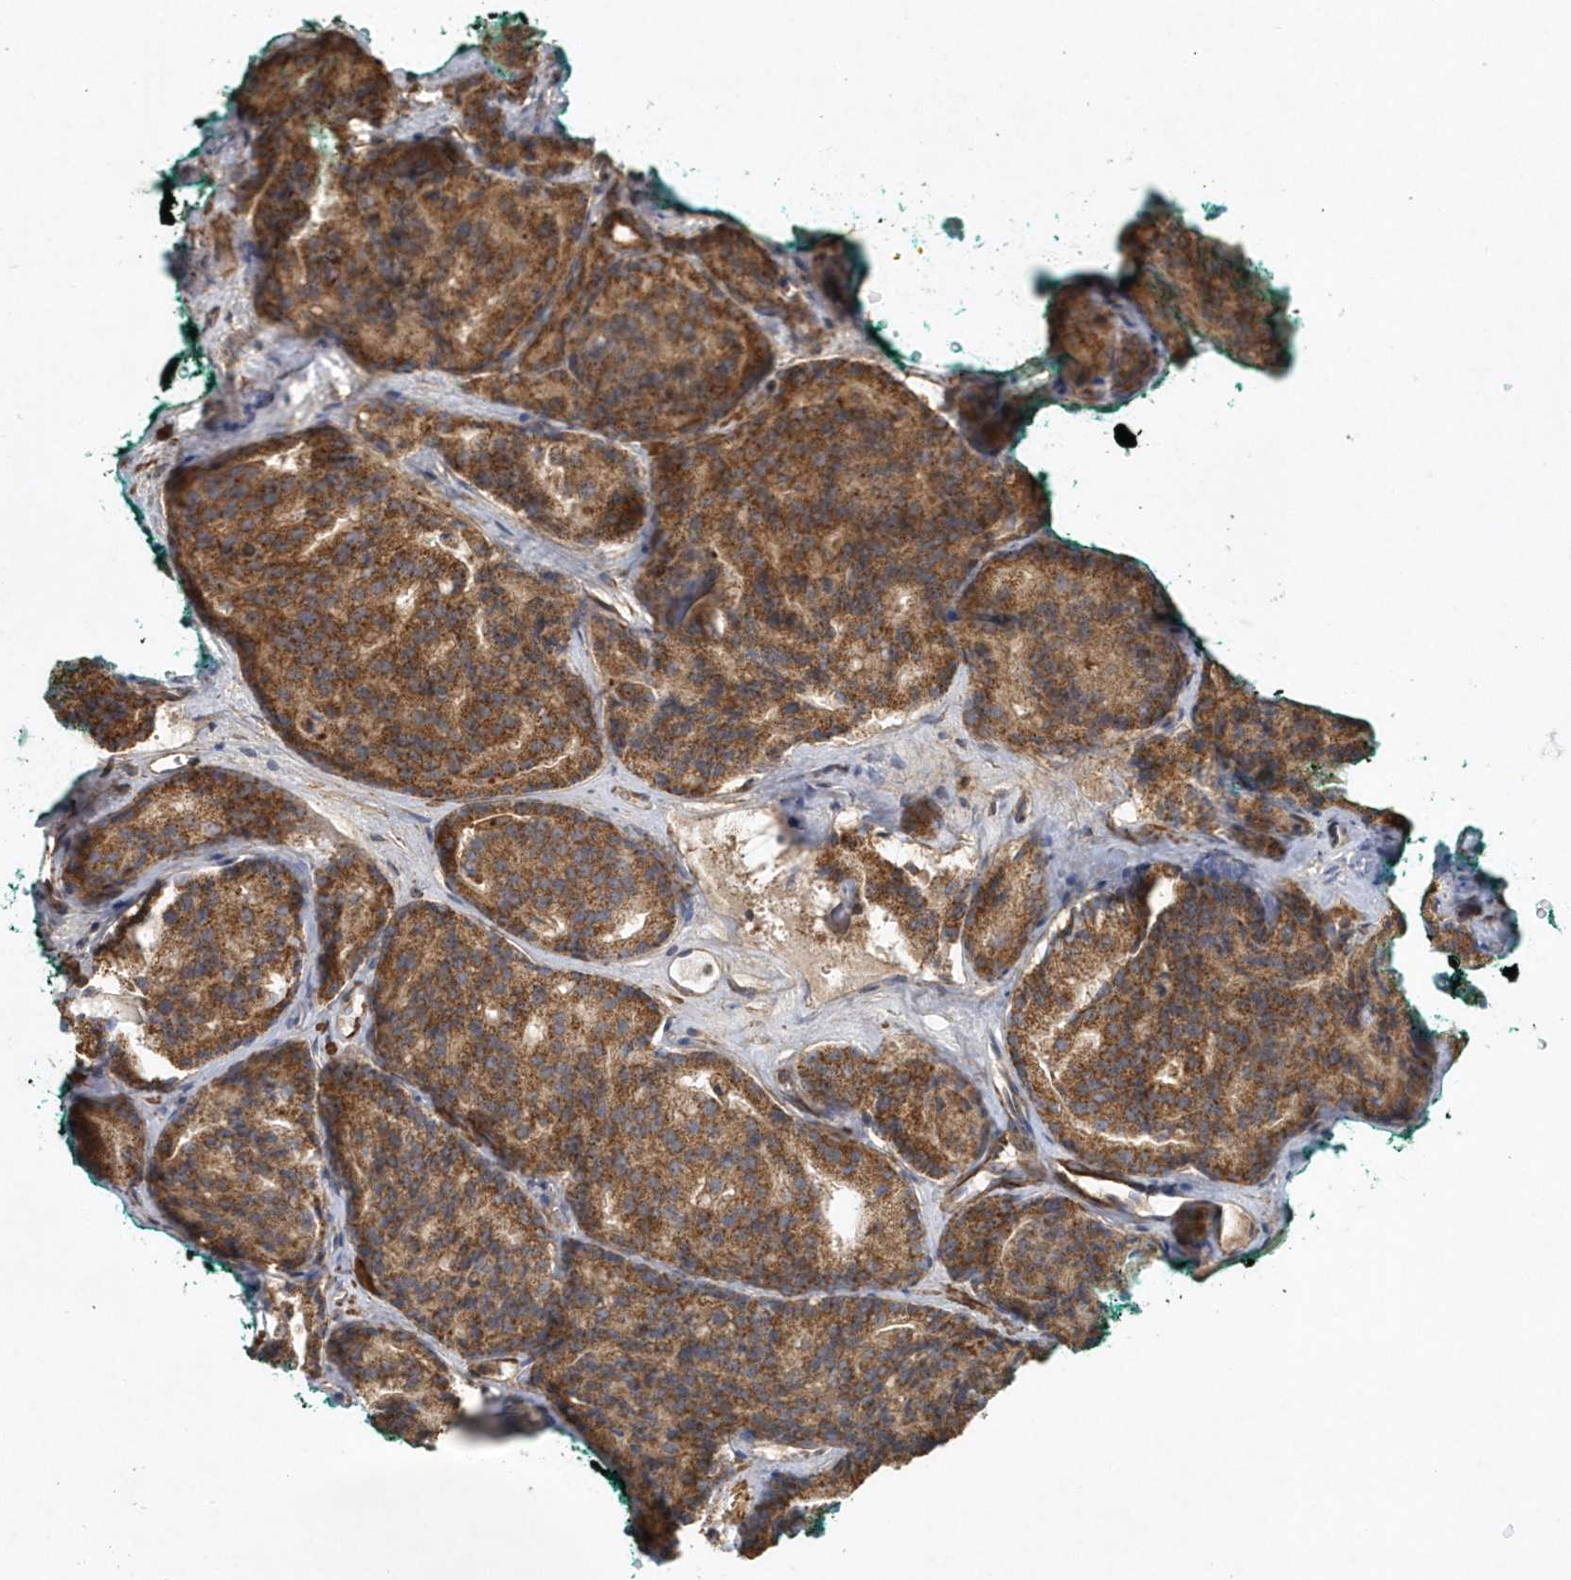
{"staining": {"intensity": "moderate", "quantity": ">75%", "location": "cytoplasmic/membranous"}, "tissue": "prostate cancer", "cell_type": "Tumor cells", "image_type": "cancer", "snomed": [{"axis": "morphology", "description": "Adenocarcinoma, High grade"}, {"axis": "topography", "description": "Prostate"}], "caption": "This is a photomicrograph of immunohistochemistry staining of adenocarcinoma (high-grade) (prostate), which shows moderate expression in the cytoplasmic/membranous of tumor cells.", "gene": "MMUT", "patient": {"sex": "male", "age": 64}}